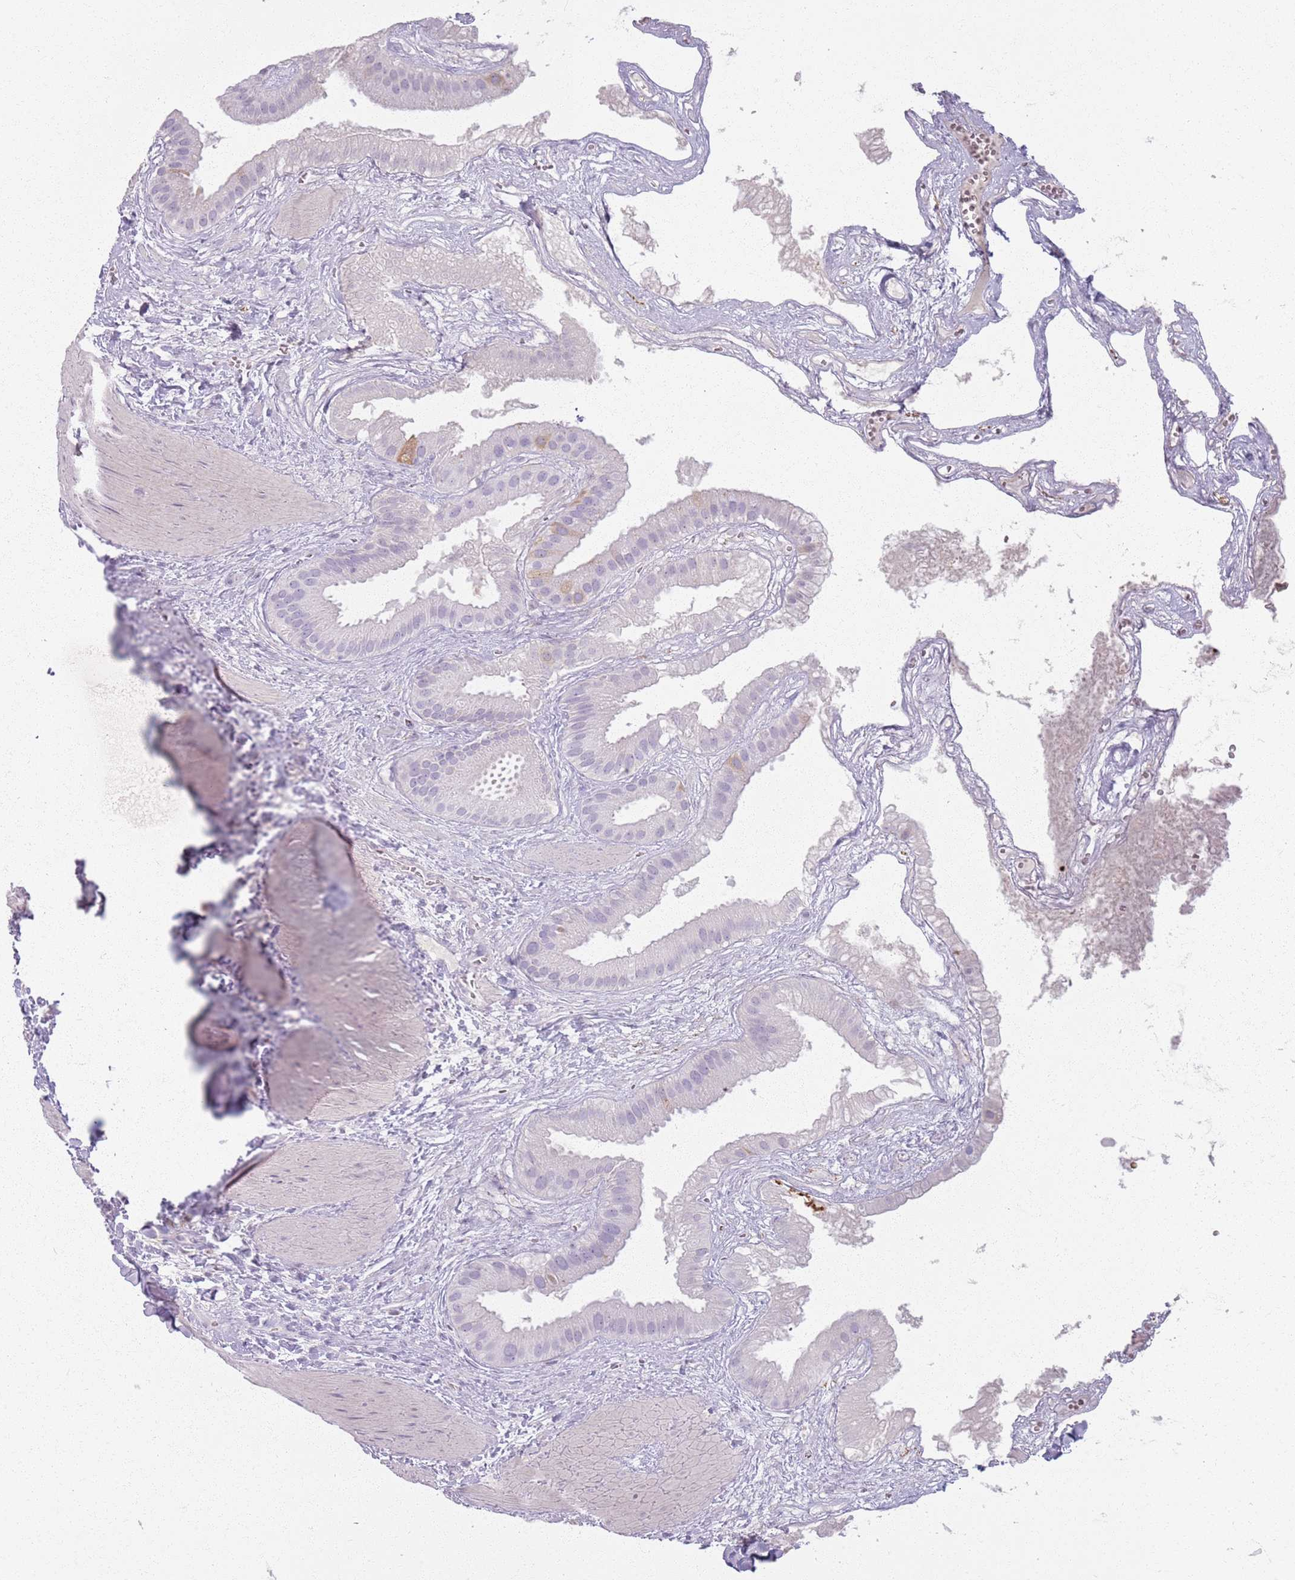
{"staining": {"intensity": "moderate", "quantity": "<25%", "location": "cytoplasmic/membranous"}, "tissue": "gallbladder", "cell_type": "Glandular cells", "image_type": "normal", "snomed": [{"axis": "morphology", "description": "Normal tissue, NOS"}, {"axis": "topography", "description": "Gallbladder"}], "caption": "This is a photomicrograph of immunohistochemistry (IHC) staining of normal gallbladder, which shows moderate expression in the cytoplasmic/membranous of glandular cells.", "gene": "GDPGP1", "patient": {"sex": "male", "age": 55}}